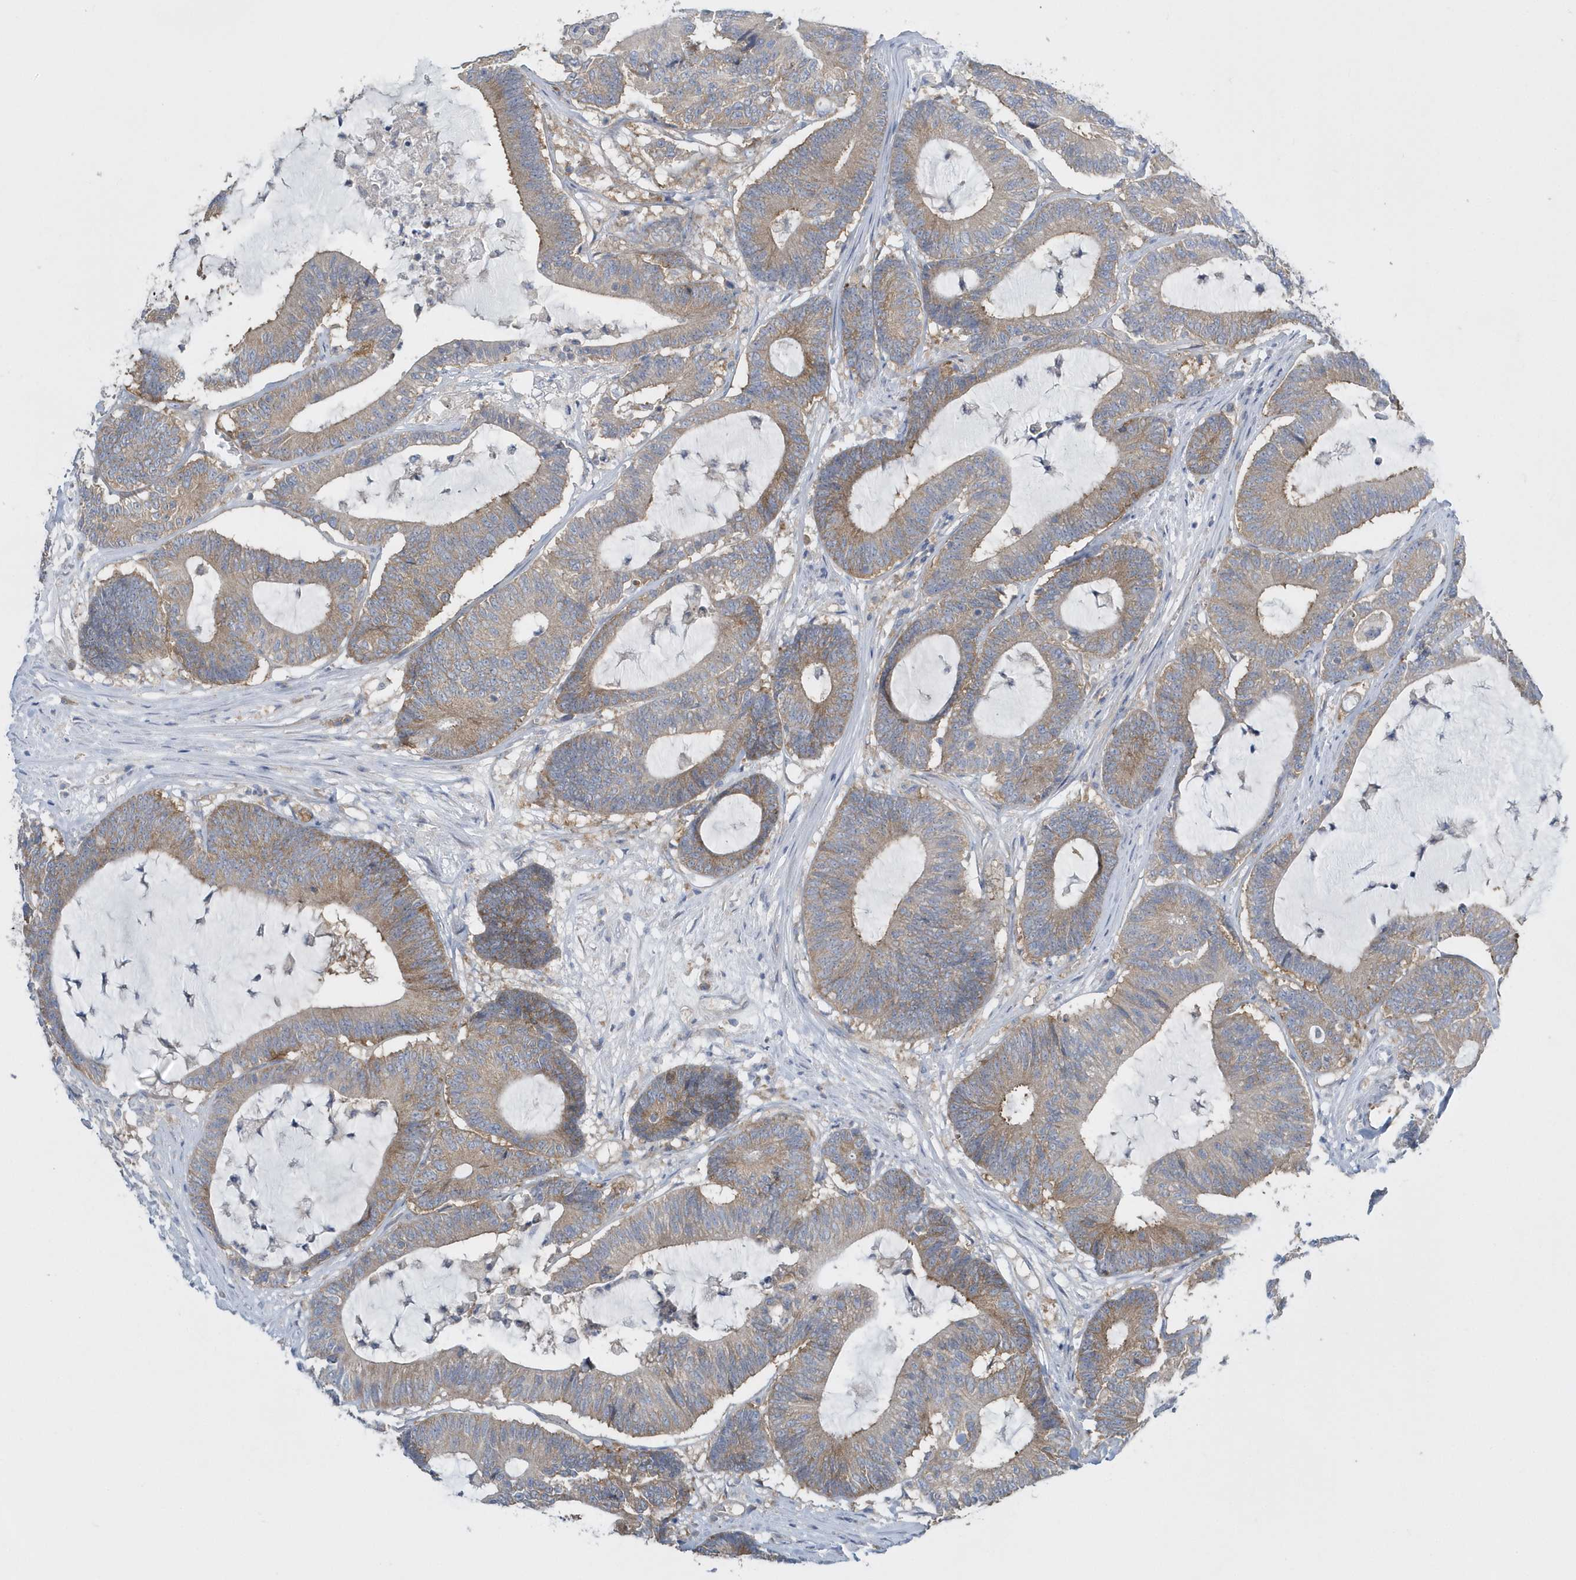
{"staining": {"intensity": "weak", "quantity": ">75%", "location": "cytoplasmic/membranous"}, "tissue": "colorectal cancer", "cell_type": "Tumor cells", "image_type": "cancer", "snomed": [{"axis": "morphology", "description": "Adenocarcinoma, NOS"}, {"axis": "topography", "description": "Colon"}], "caption": "This photomicrograph shows immunohistochemistry (IHC) staining of human colorectal adenocarcinoma, with low weak cytoplasmic/membranous expression in approximately >75% of tumor cells.", "gene": "EIF3C", "patient": {"sex": "female", "age": 84}}